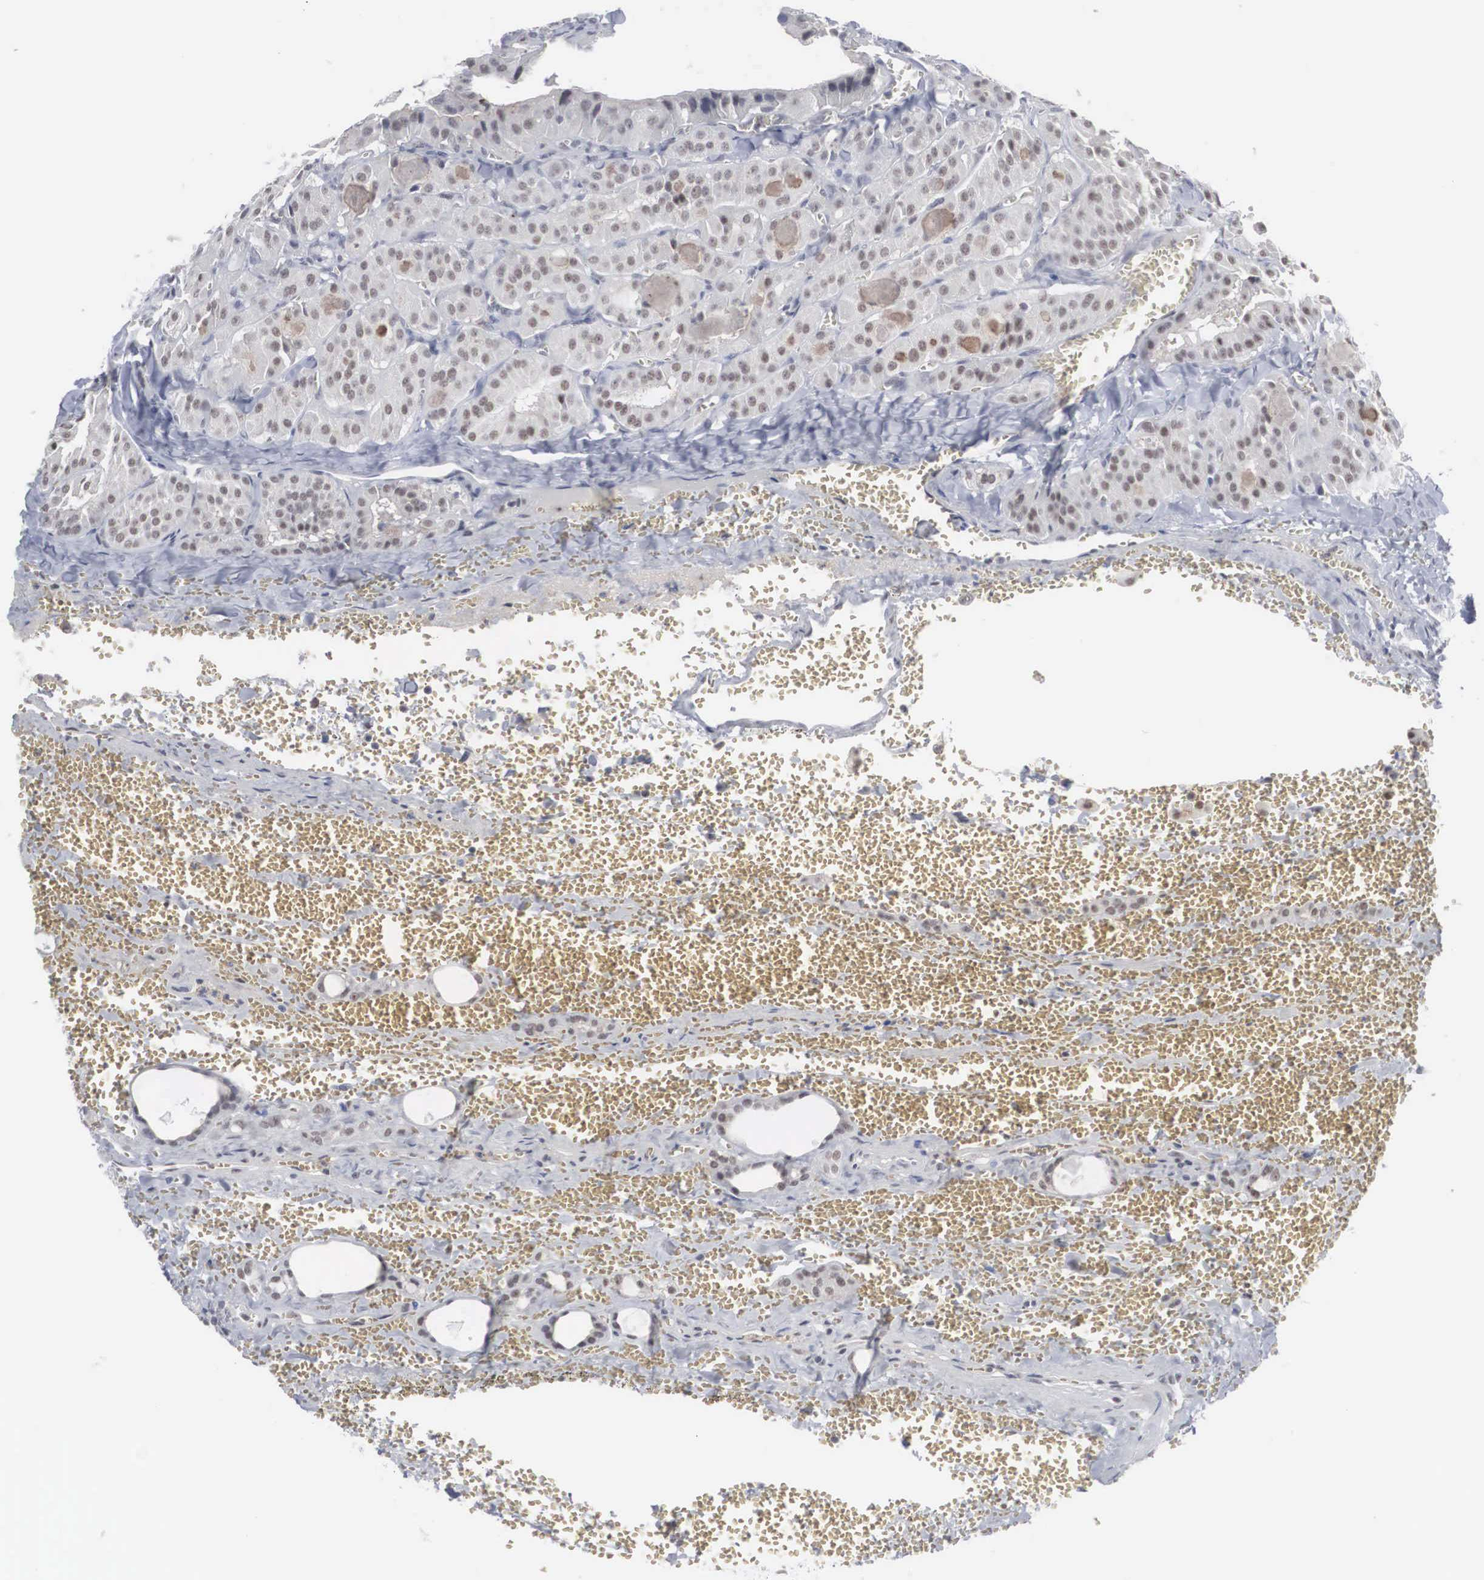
{"staining": {"intensity": "moderate", "quantity": "25%-75%", "location": "nuclear"}, "tissue": "thyroid cancer", "cell_type": "Tumor cells", "image_type": "cancer", "snomed": [{"axis": "morphology", "description": "Carcinoma, NOS"}, {"axis": "topography", "description": "Thyroid gland"}], "caption": "Immunohistochemistry (IHC) image of neoplastic tissue: human carcinoma (thyroid) stained using IHC exhibits medium levels of moderate protein expression localized specifically in the nuclear of tumor cells, appearing as a nuclear brown color.", "gene": "AUTS2", "patient": {"sex": "male", "age": 76}}